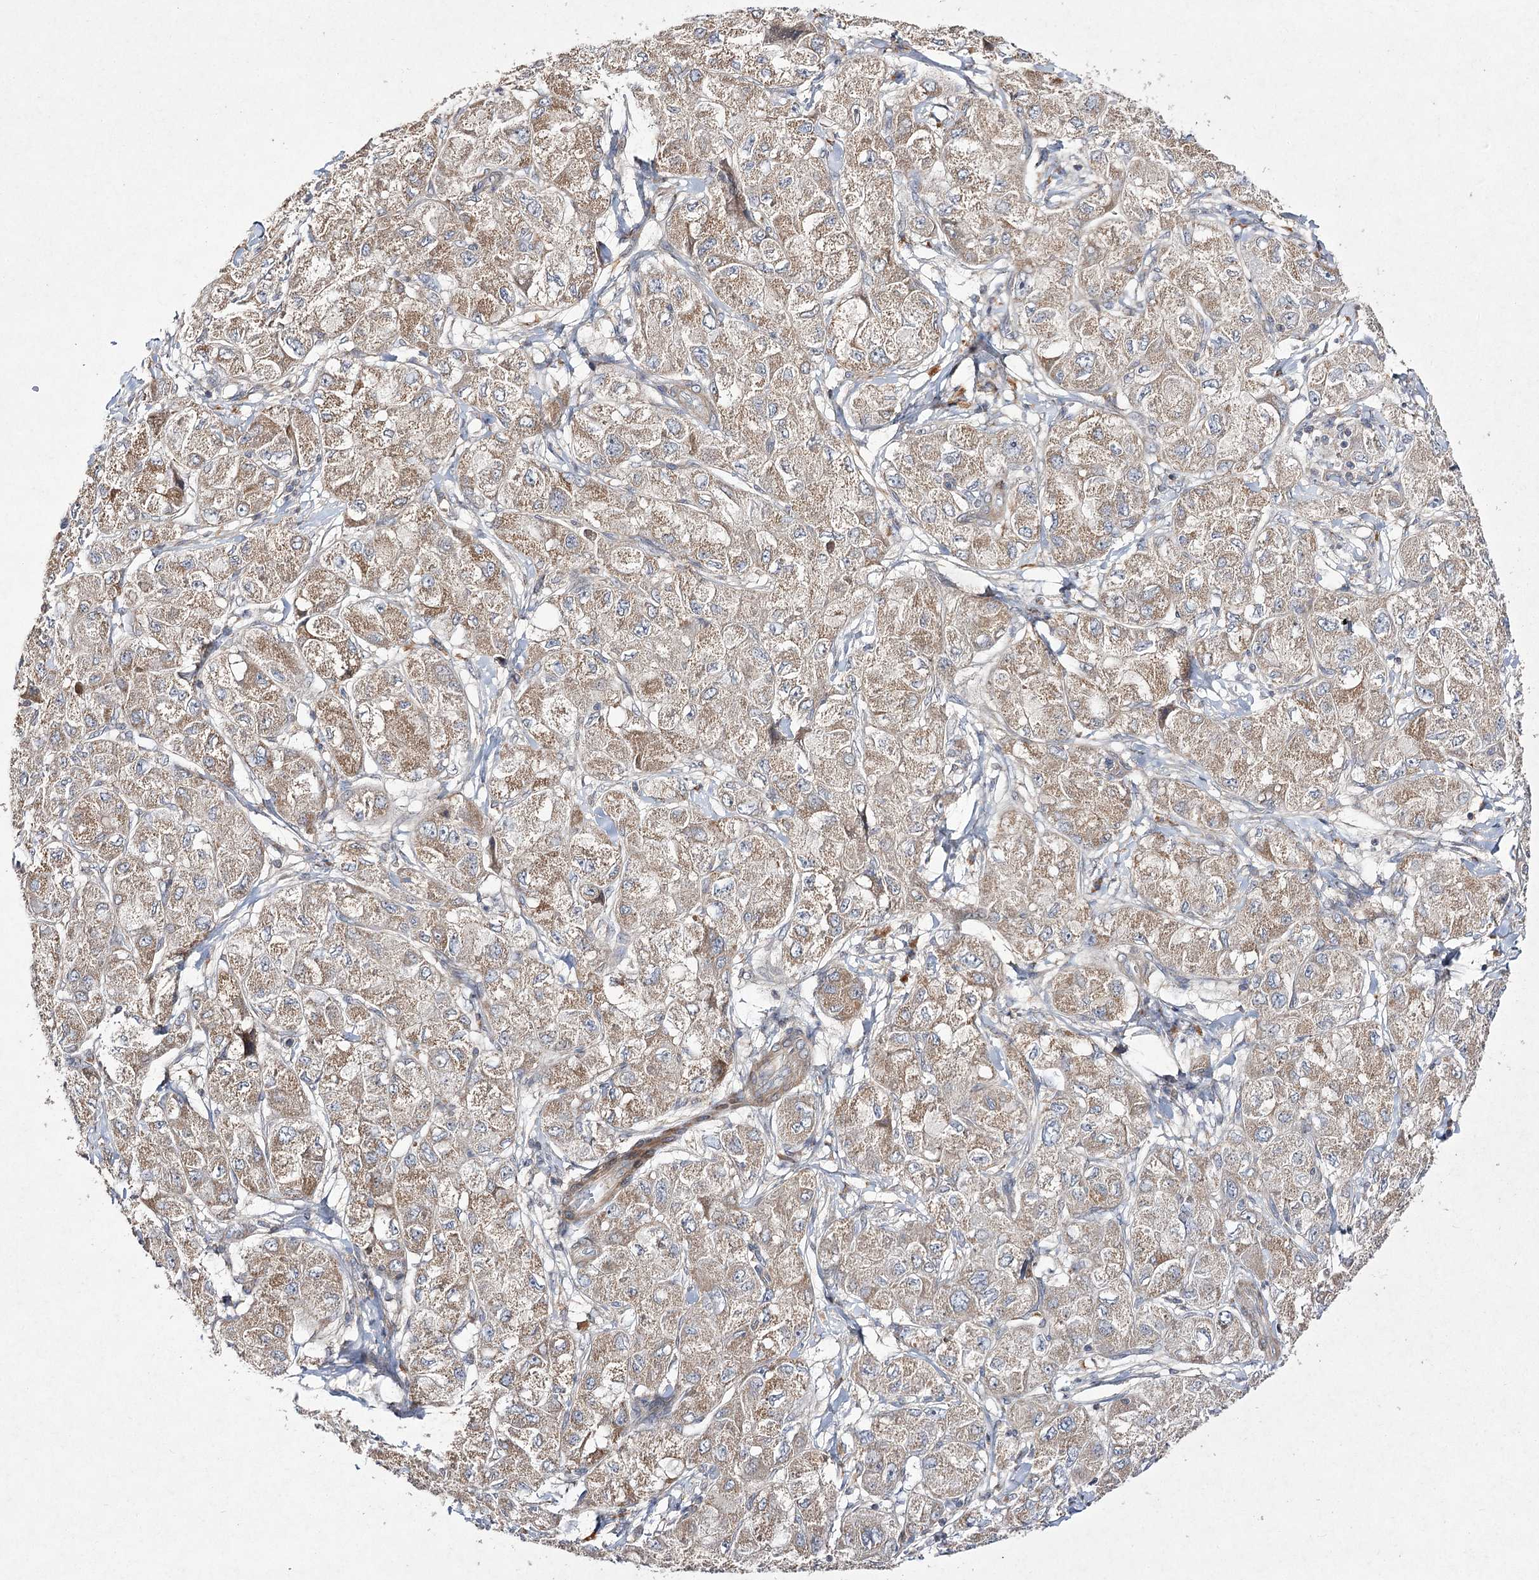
{"staining": {"intensity": "moderate", "quantity": ">75%", "location": "cytoplasmic/membranous"}, "tissue": "liver cancer", "cell_type": "Tumor cells", "image_type": "cancer", "snomed": [{"axis": "morphology", "description": "Carcinoma, Hepatocellular, NOS"}, {"axis": "topography", "description": "Liver"}], "caption": "Protein staining of liver cancer tissue shows moderate cytoplasmic/membranous expression in about >75% of tumor cells.", "gene": "FANCL", "patient": {"sex": "male", "age": 80}}